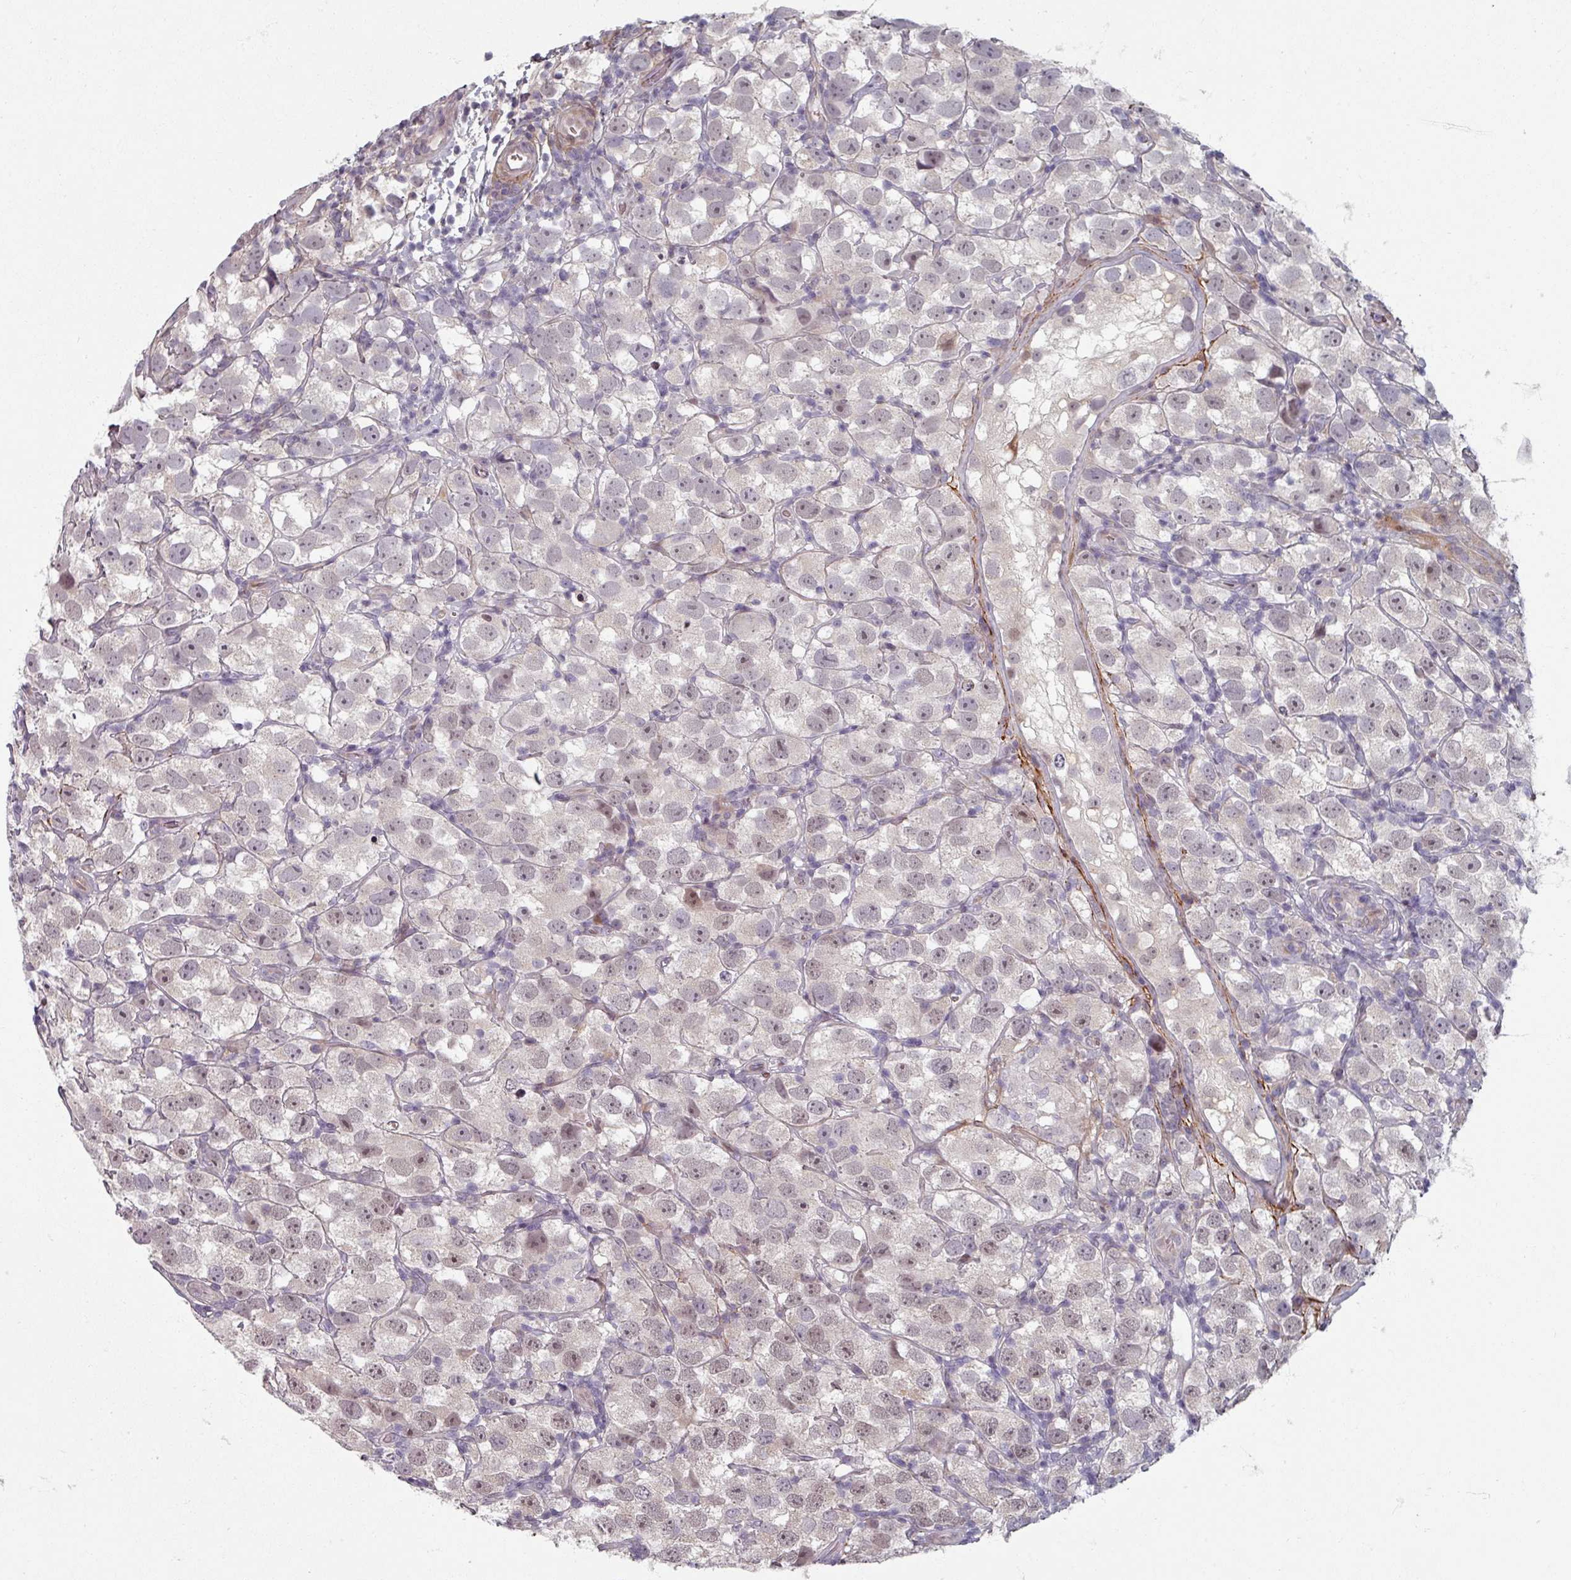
{"staining": {"intensity": "weak", "quantity": "<25%", "location": "nuclear"}, "tissue": "testis cancer", "cell_type": "Tumor cells", "image_type": "cancer", "snomed": [{"axis": "morphology", "description": "Seminoma, NOS"}, {"axis": "topography", "description": "Testis"}], "caption": "Tumor cells show no significant protein positivity in seminoma (testis).", "gene": "CYB5RL", "patient": {"sex": "male", "age": 26}}